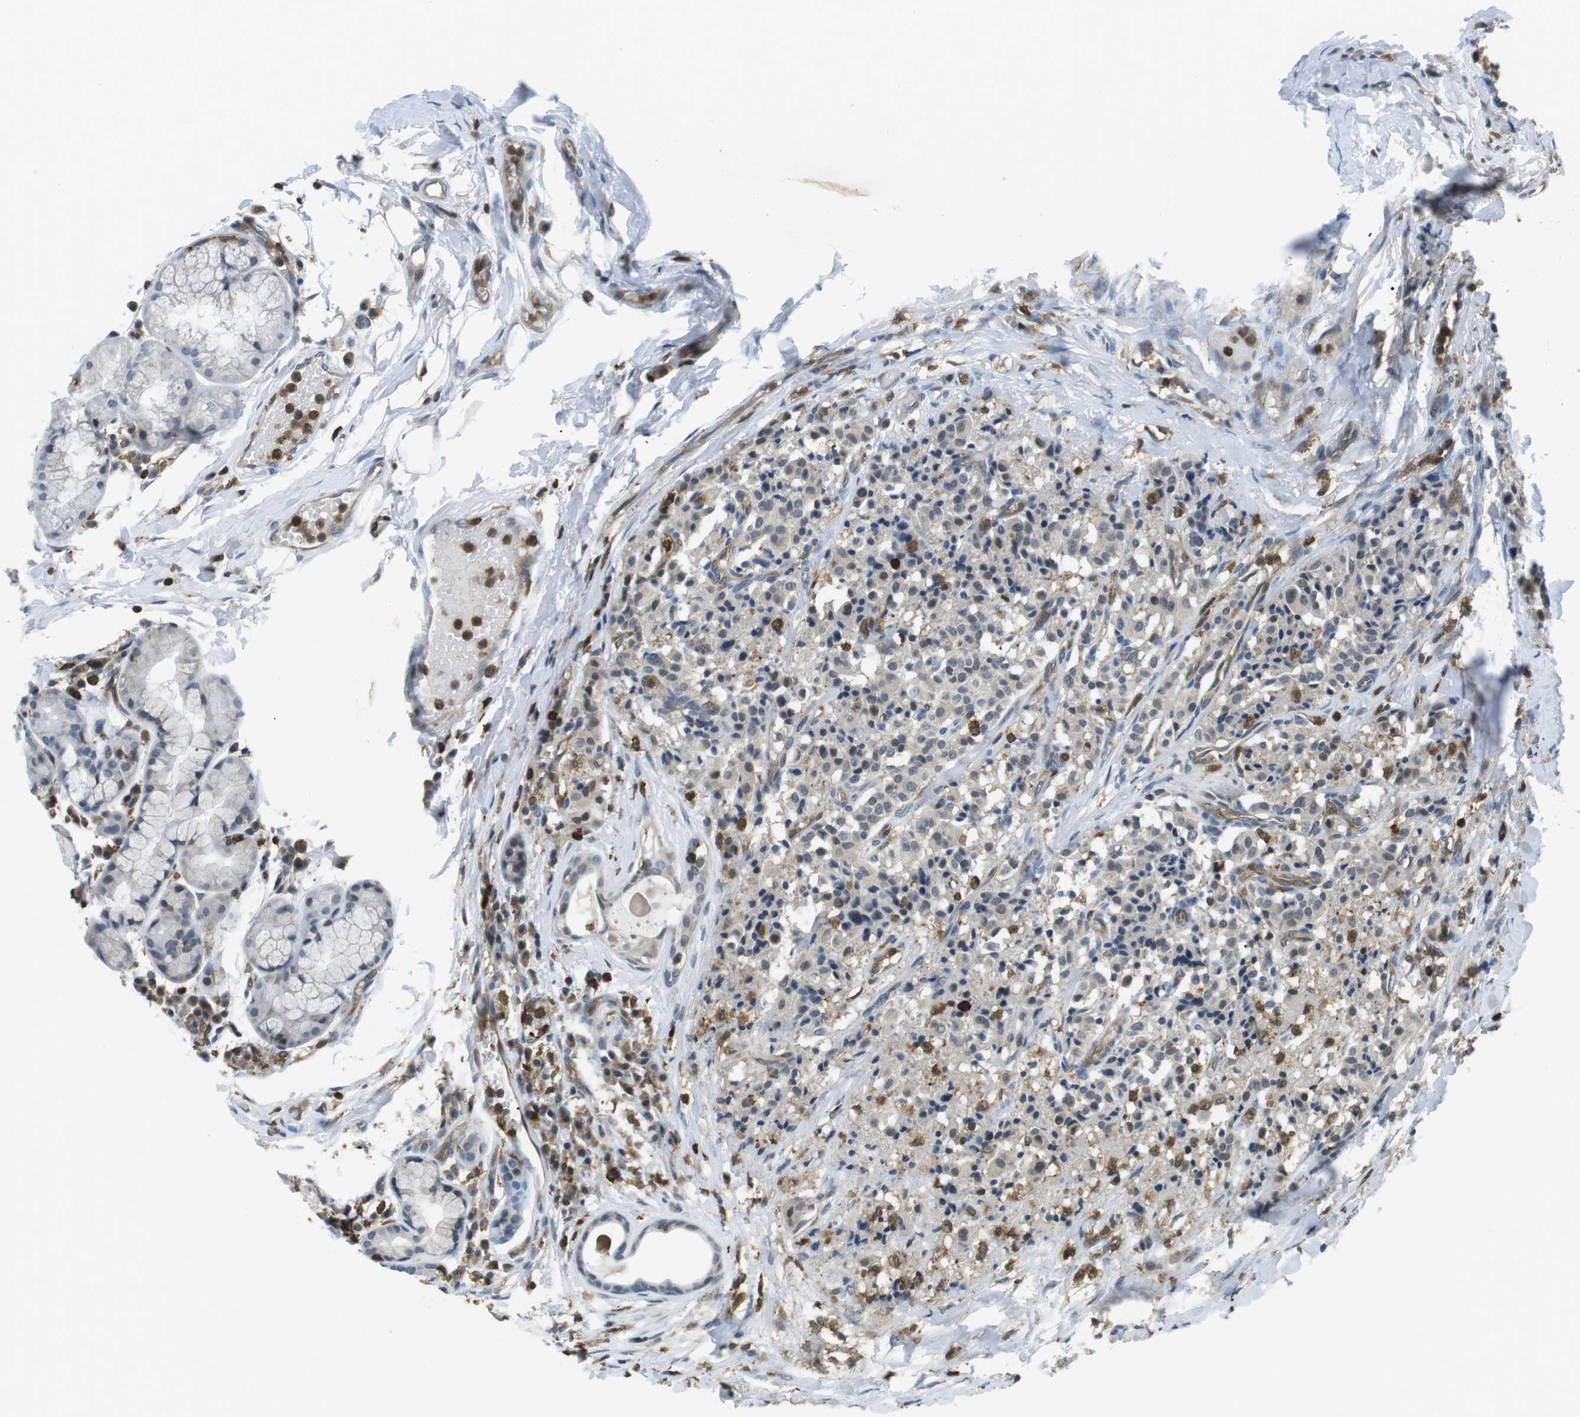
{"staining": {"intensity": "weak", "quantity": "<25%", "location": "cytoplasmic/membranous,nuclear"}, "tissue": "carcinoid", "cell_type": "Tumor cells", "image_type": "cancer", "snomed": [{"axis": "morphology", "description": "Carcinoid, malignant, NOS"}, {"axis": "topography", "description": "Lung"}], "caption": "Protein analysis of carcinoid displays no significant expression in tumor cells. Brightfield microscopy of IHC stained with DAB (brown) and hematoxylin (blue), captured at high magnification.", "gene": "STK10", "patient": {"sex": "male", "age": 30}}